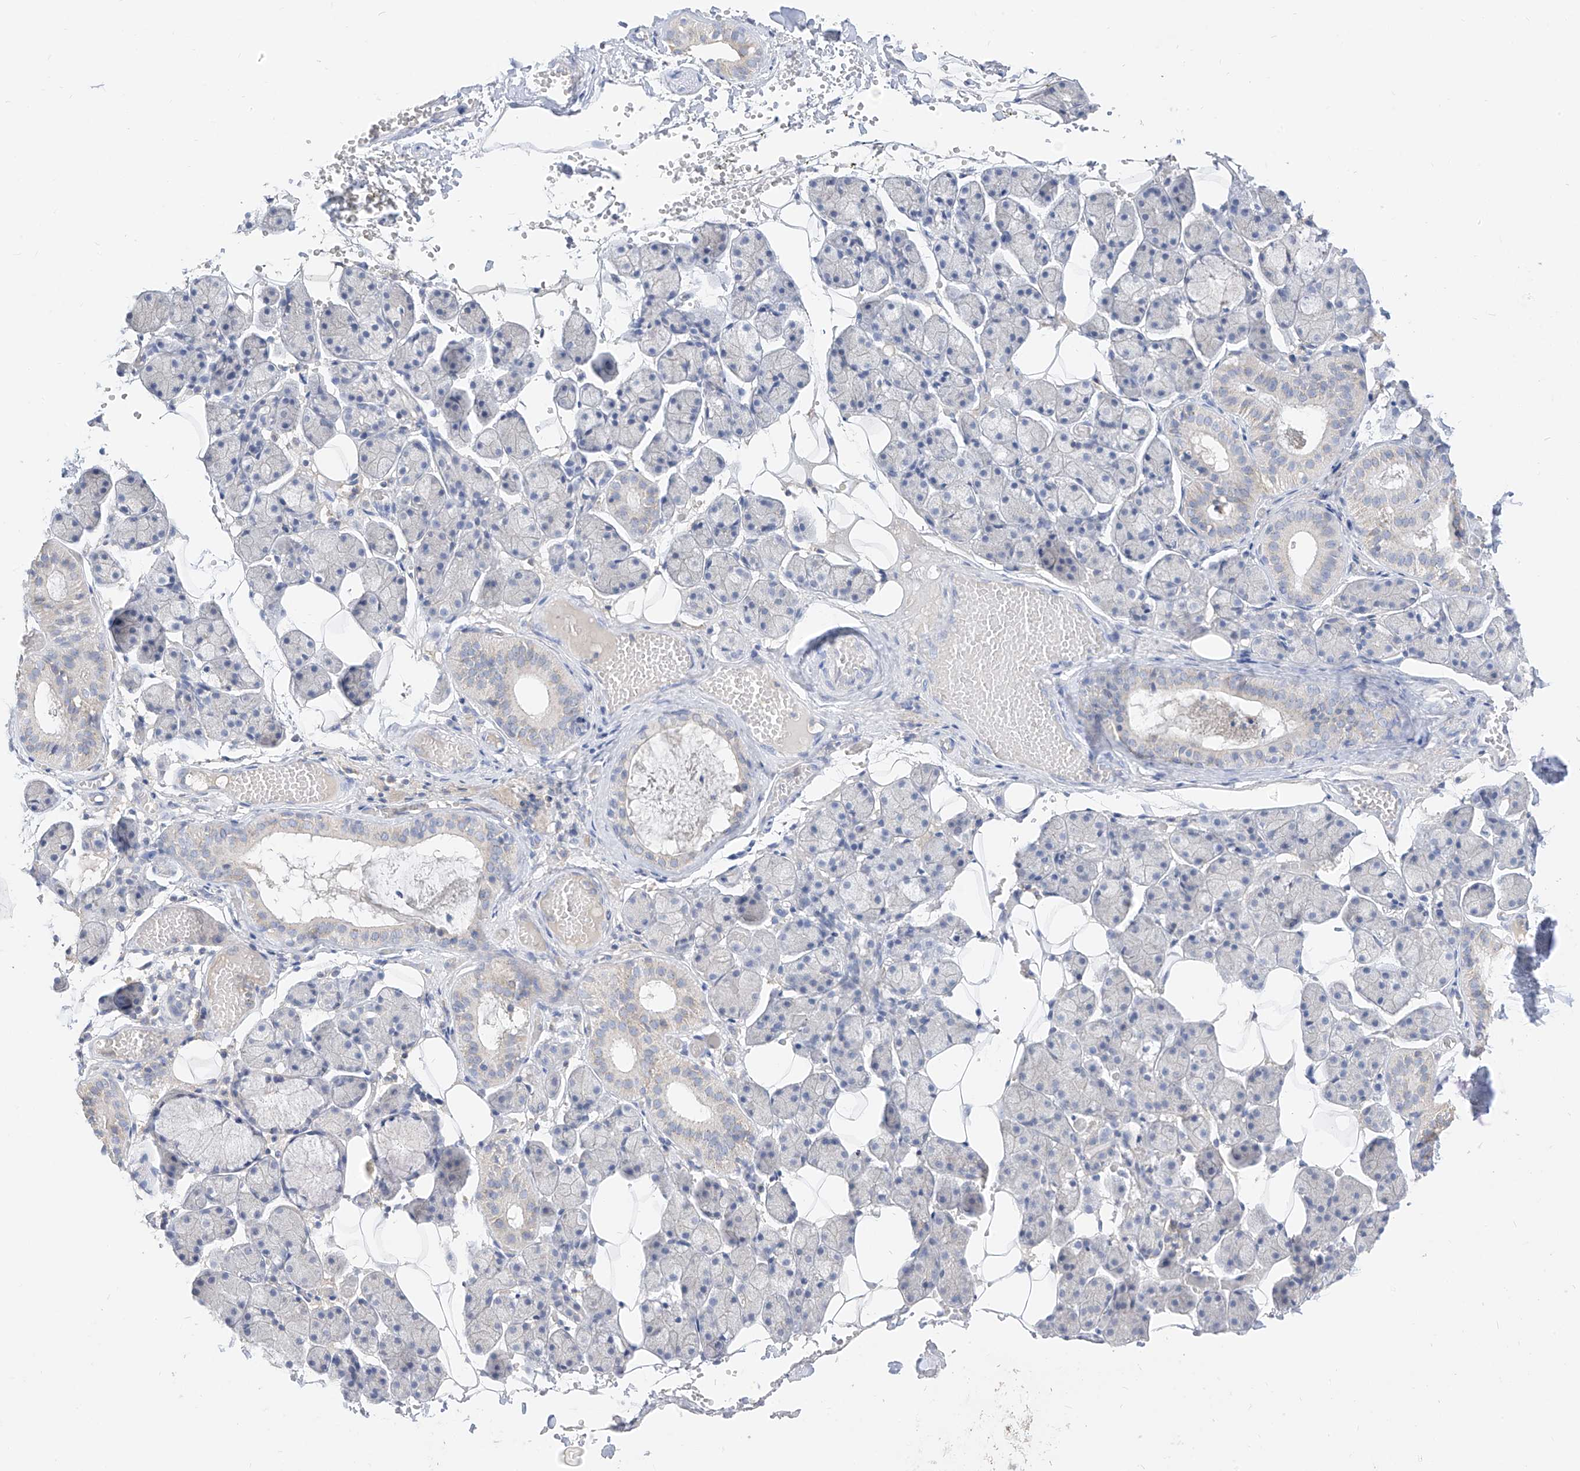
{"staining": {"intensity": "negative", "quantity": "none", "location": "none"}, "tissue": "salivary gland", "cell_type": "Glandular cells", "image_type": "normal", "snomed": [{"axis": "morphology", "description": "Normal tissue, NOS"}, {"axis": "topography", "description": "Salivary gland"}], "caption": "This image is of benign salivary gland stained with immunohistochemistry to label a protein in brown with the nuclei are counter-stained blue. There is no positivity in glandular cells. Nuclei are stained in blue.", "gene": "RASA2", "patient": {"sex": "female", "age": 33}}